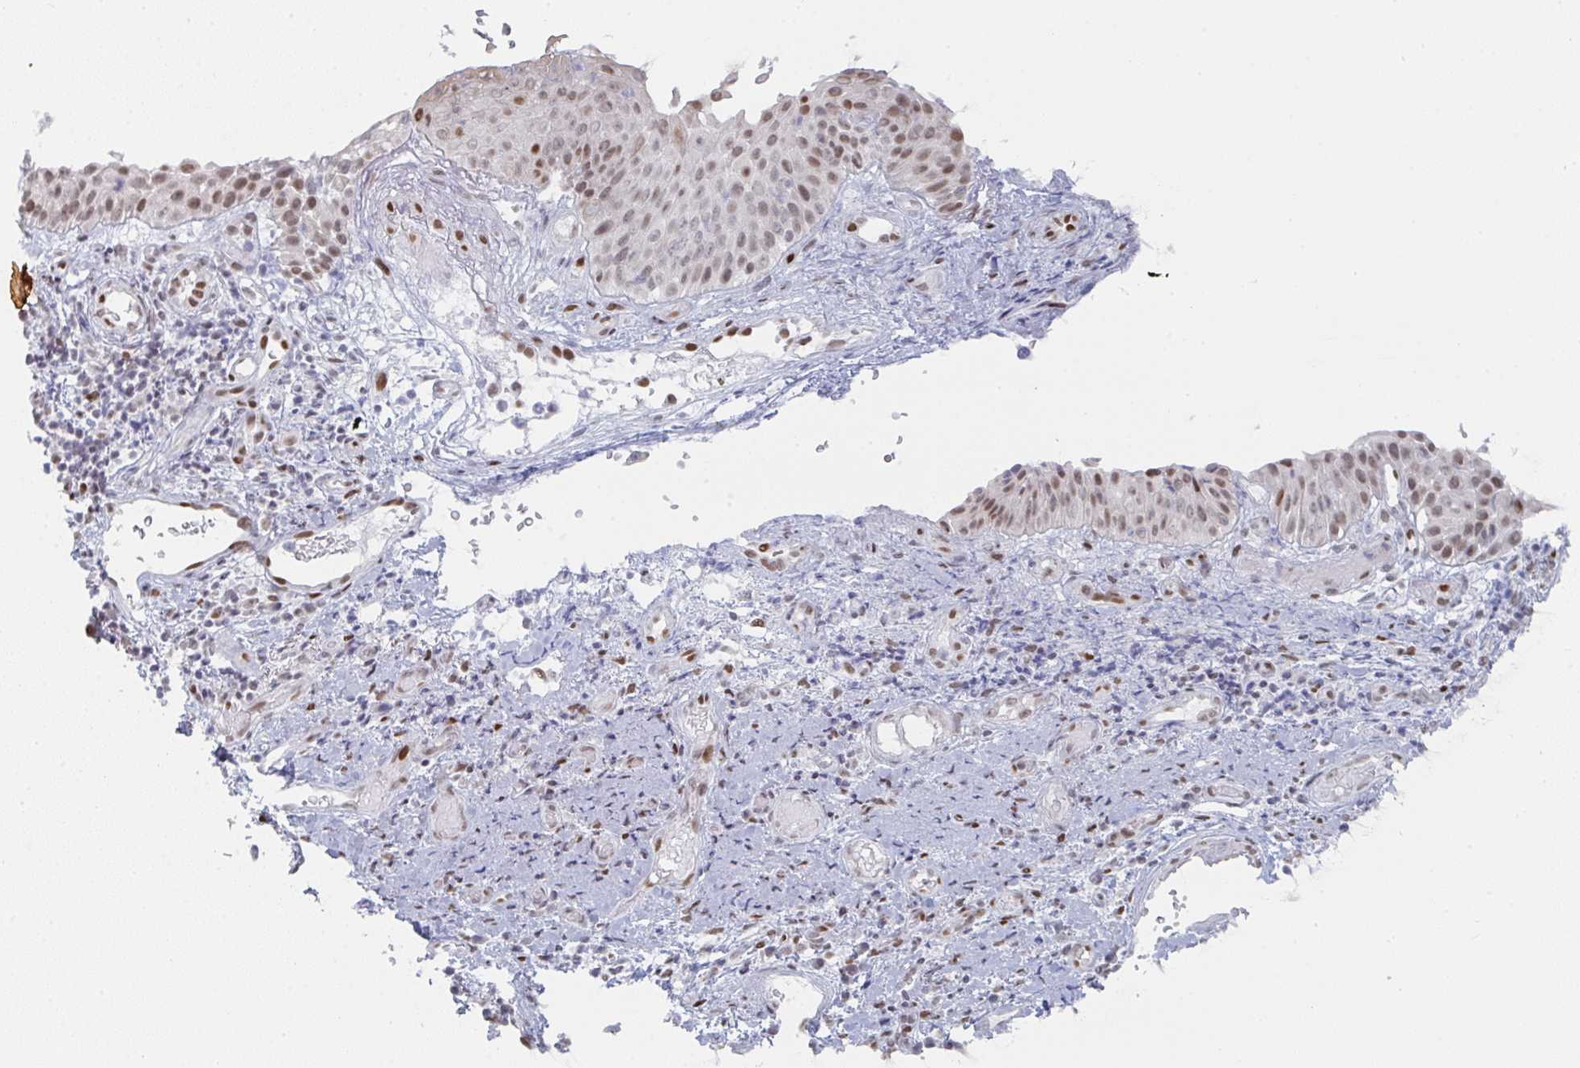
{"staining": {"intensity": "moderate", "quantity": ">75%", "location": "nuclear"}, "tissue": "nasopharynx", "cell_type": "Respiratory epithelial cells", "image_type": "normal", "snomed": [{"axis": "morphology", "description": "Normal tissue, NOS"}, {"axis": "morphology", "description": "Inflammation, NOS"}, {"axis": "topography", "description": "Nasopharynx"}], "caption": "Immunohistochemistry (IHC) histopathology image of normal human nasopharynx stained for a protein (brown), which displays medium levels of moderate nuclear expression in approximately >75% of respiratory epithelial cells.", "gene": "POU2AF2", "patient": {"sex": "male", "age": 54}}